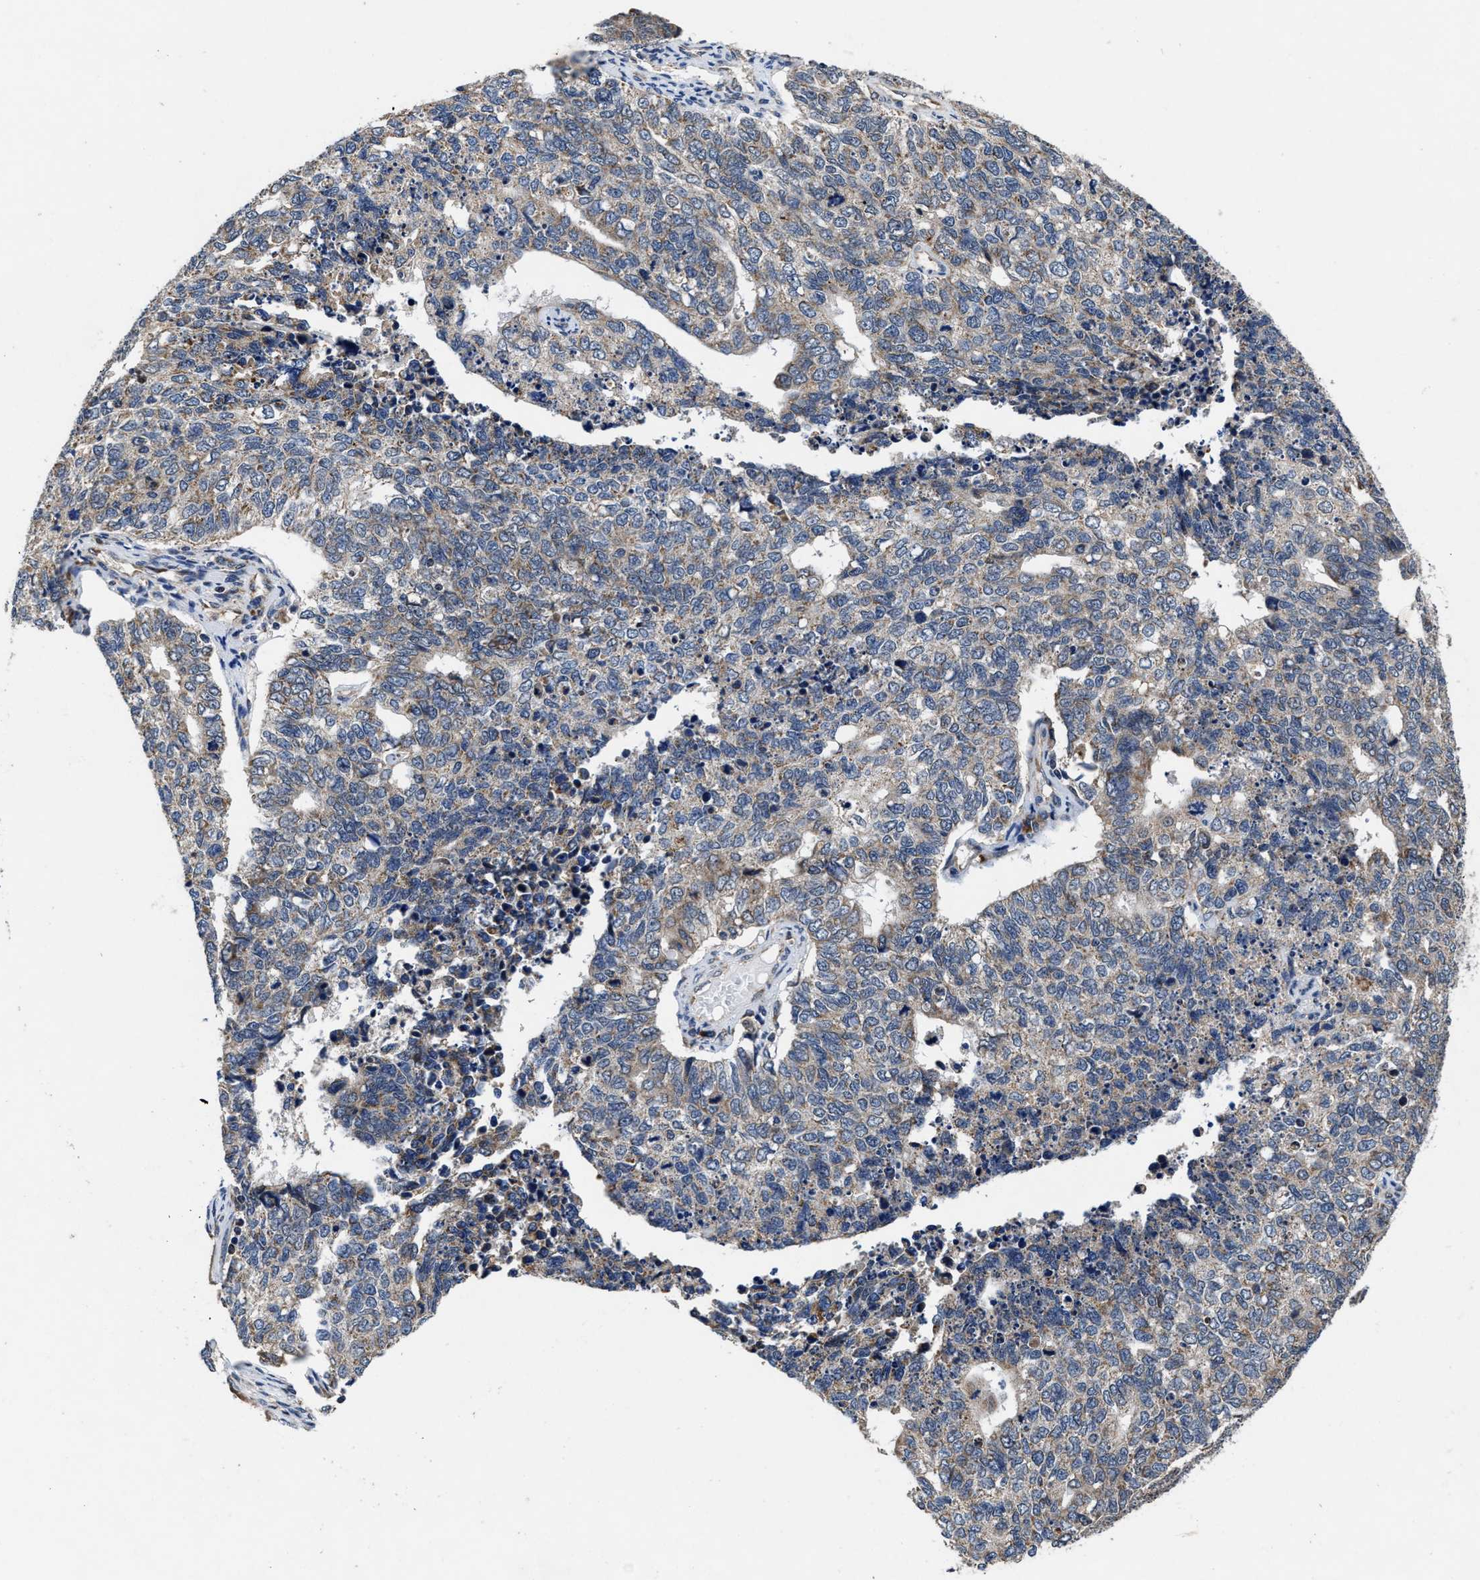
{"staining": {"intensity": "weak", "quantity": "25%-75%", "location": "cytoplasmic/membranous"}, "tissue": "cervical cancer", "cell_type": "Tumor cells", "image_type": "cancer", "snomed": [{"axis": "morphology", "description": "Squamous cell carcinoma, NOS"}, {"axis": "topography", "description": "Cervix"}], "caption": "DAB immunohistochemical staining of human cervical squamous cell carcinoma displays weak cytoplasmic/membranous protein expression in about 25%-75% of tumor cells.", "gene": "TMEM53", "patient": {"sex": "female", "age": 63}}